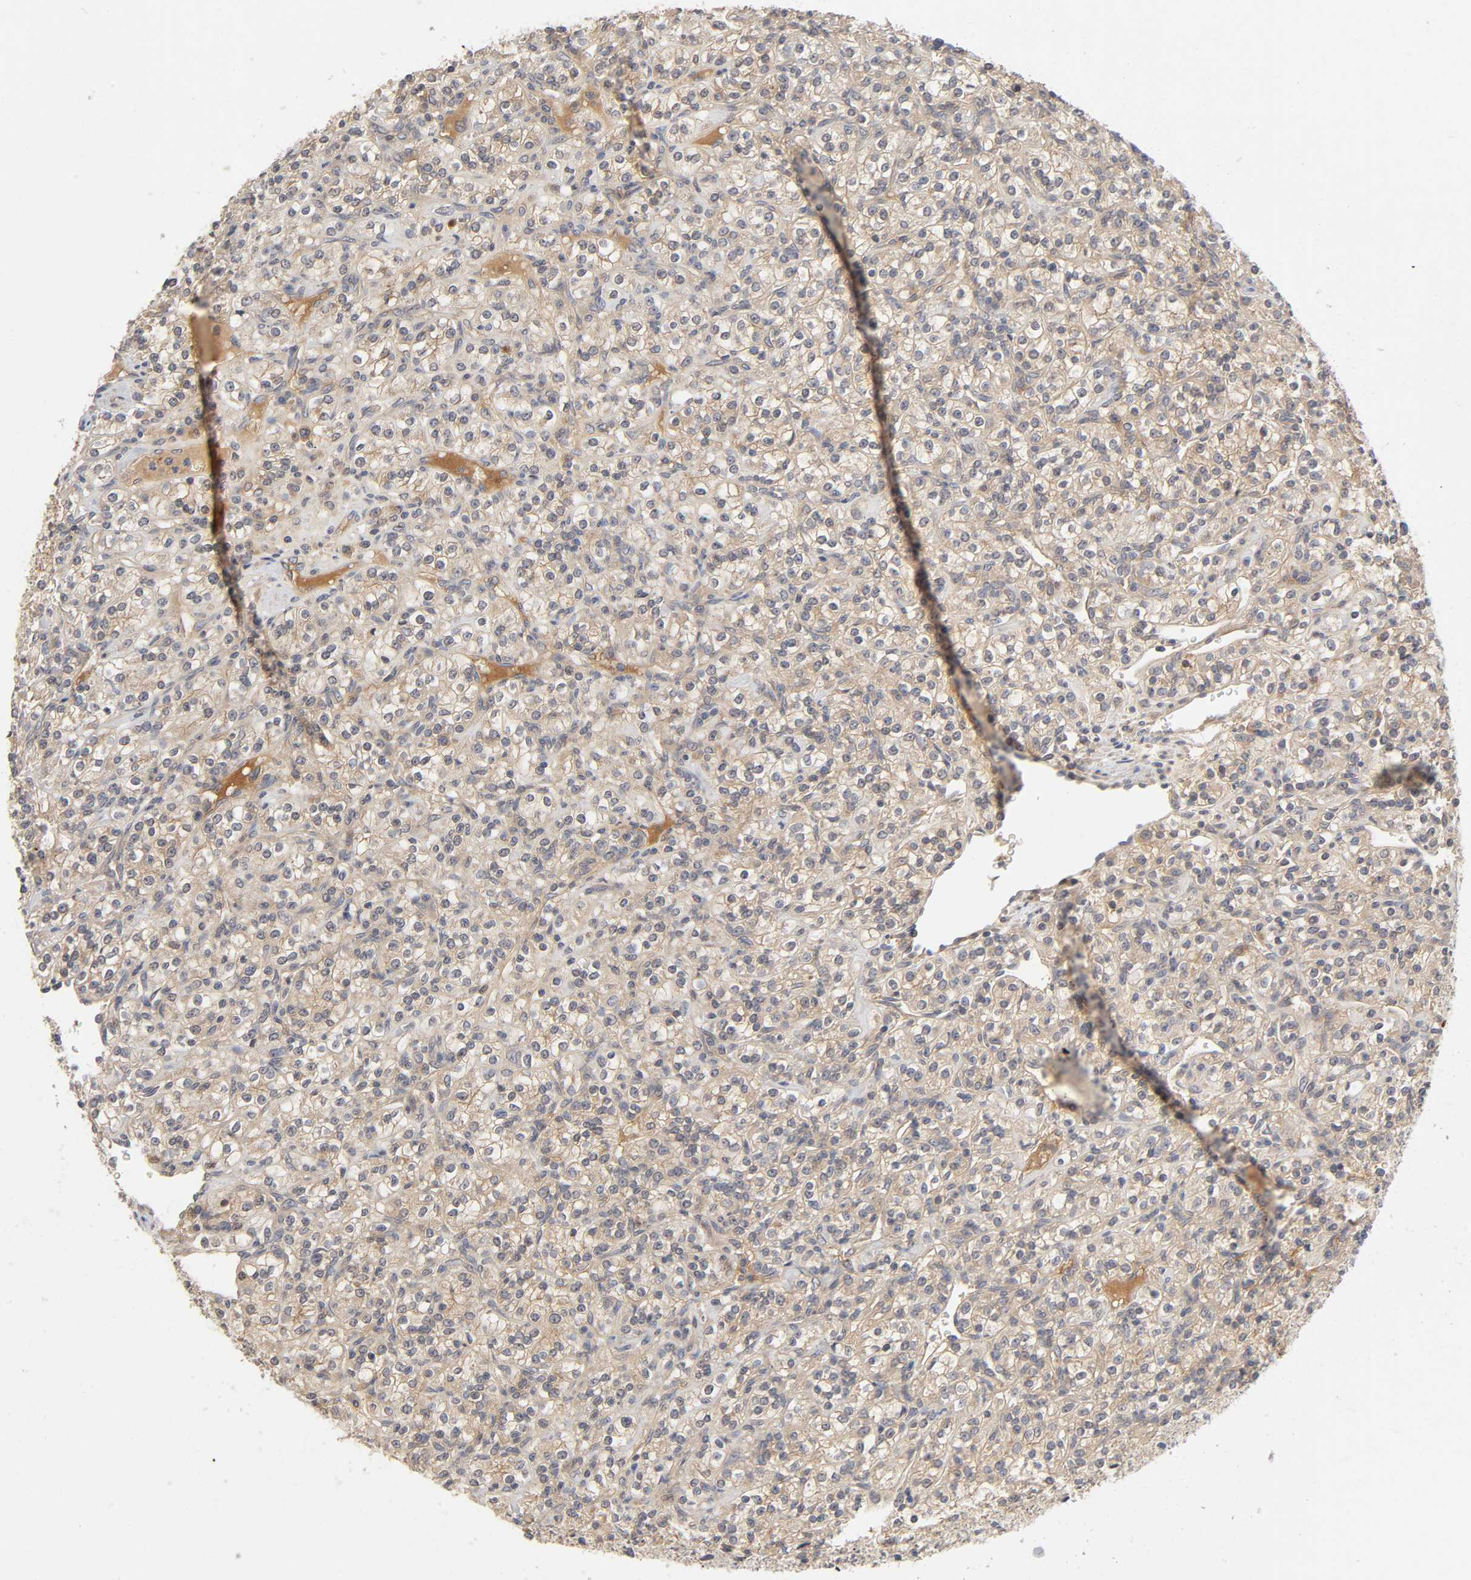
{"staining": {"intensity": "moderate", "quantity": "25%-75%", "location": "cytoplasmic/membranous"}, "tissue": "renal cancer", "cell_type": "Tumor cells", "image_type": "cancer", "snomed": [{"axis": "morphology", "description": "Adenocarcinoma, NOS"}, {"axis": "topography", "description": "Kidney"}], "caption": "A high-resolution histopathology image shows IHC staining of renal cancer, which displays moderate cytoplasmic/membranous positivity in approximately 25%-75% of tumor cells.", "gene": "CPB2", "patient": {"sex": "male", "age": 77}}